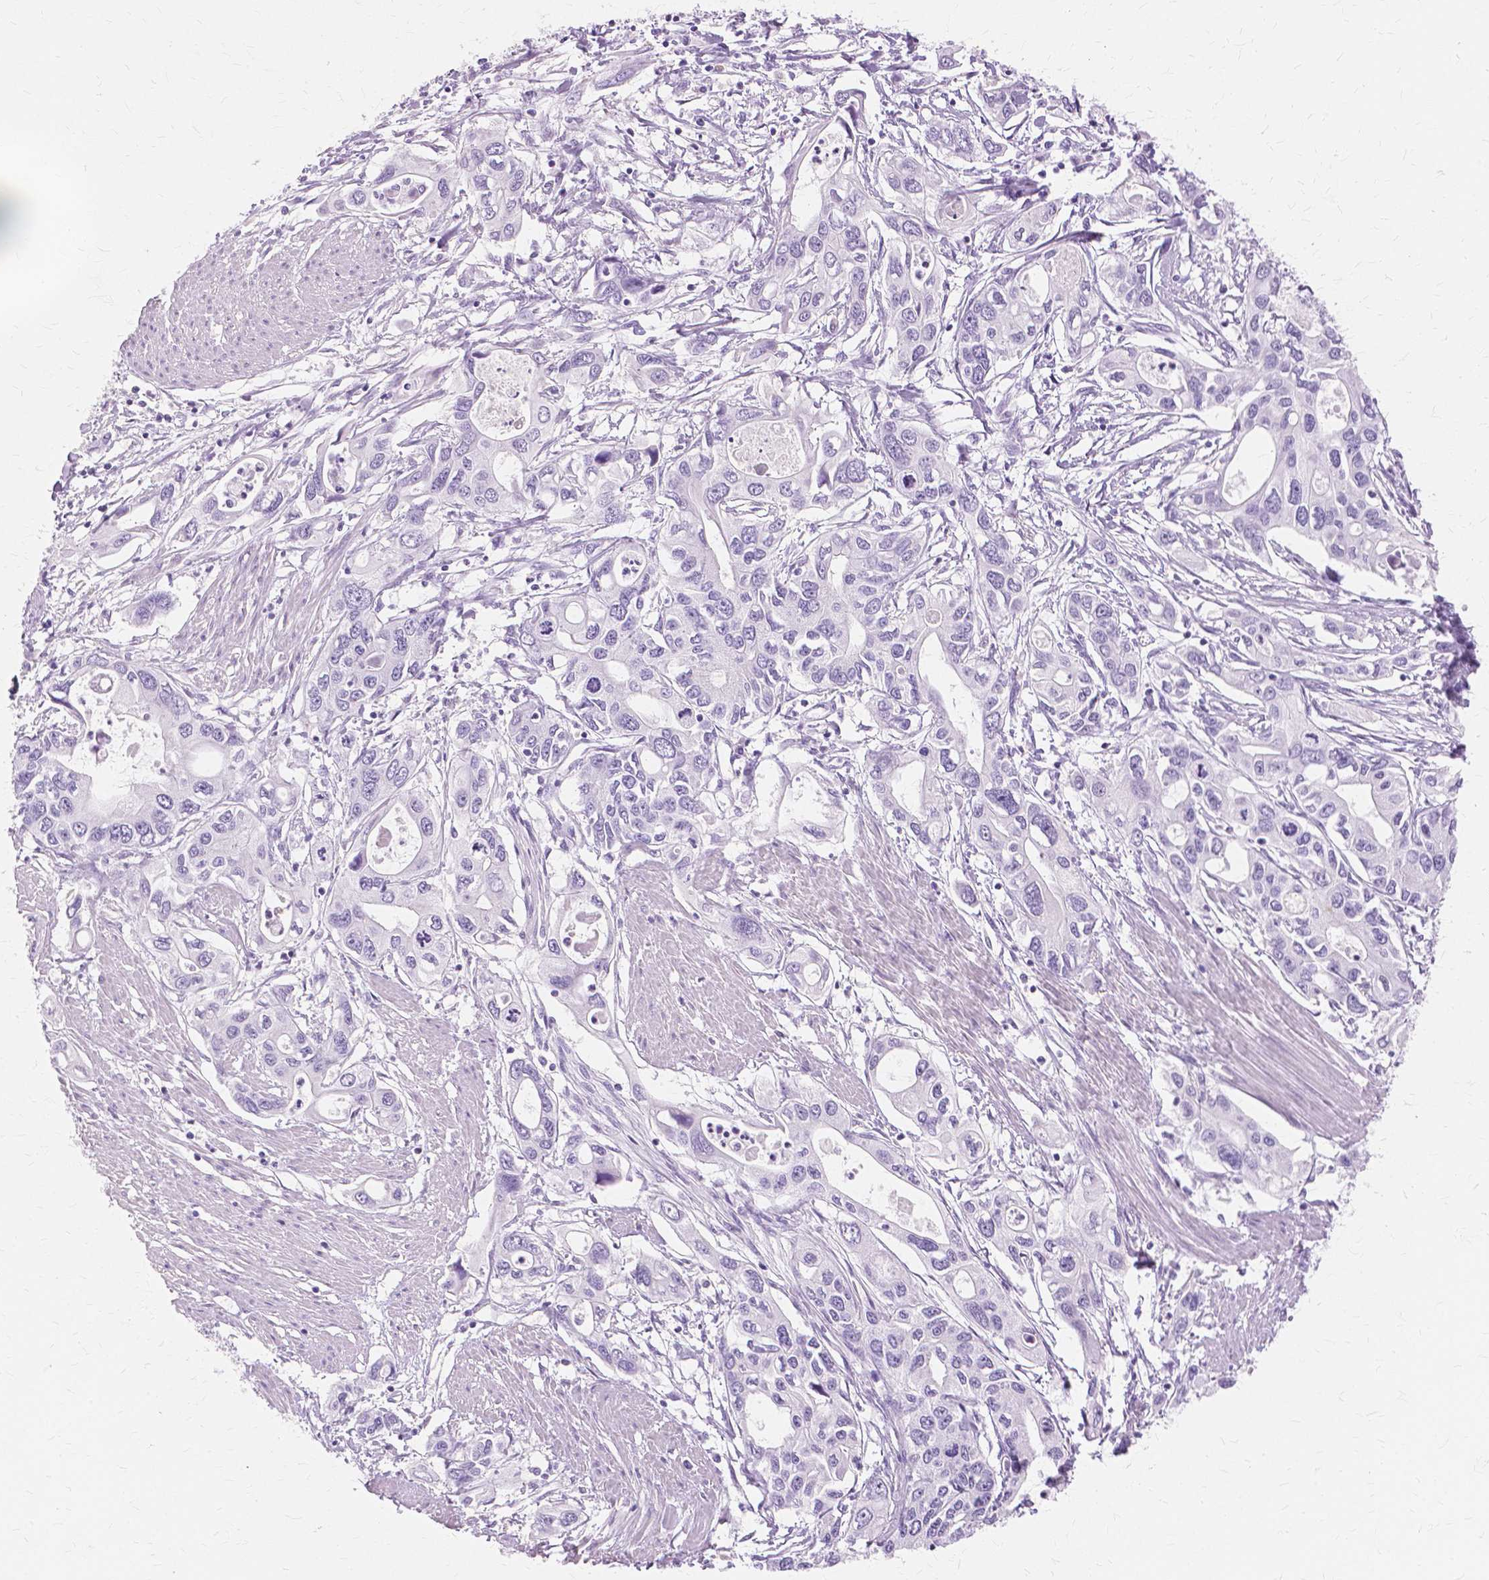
{"staining": {"intensity": "negative", "quantity": "none", "location": "none"}, "tissue": "pancreatic cancer", "cell_type": "Tumor cells", "image_type": "cancer", "snomed": [{"axis": "morphology", "description": "Adenocarcinoma, NOS"}, {"axis": "topography", "description": "Pancreas"}], "caption": "High power microscopy micrograph of an immunohistochemistry (IHC) histopathology image of adenocarcinoma (pancreatic), revealing no significant staining in tumor cells.", "gene": "TGM1", "patient": {"sex": "male", "age": 60}}